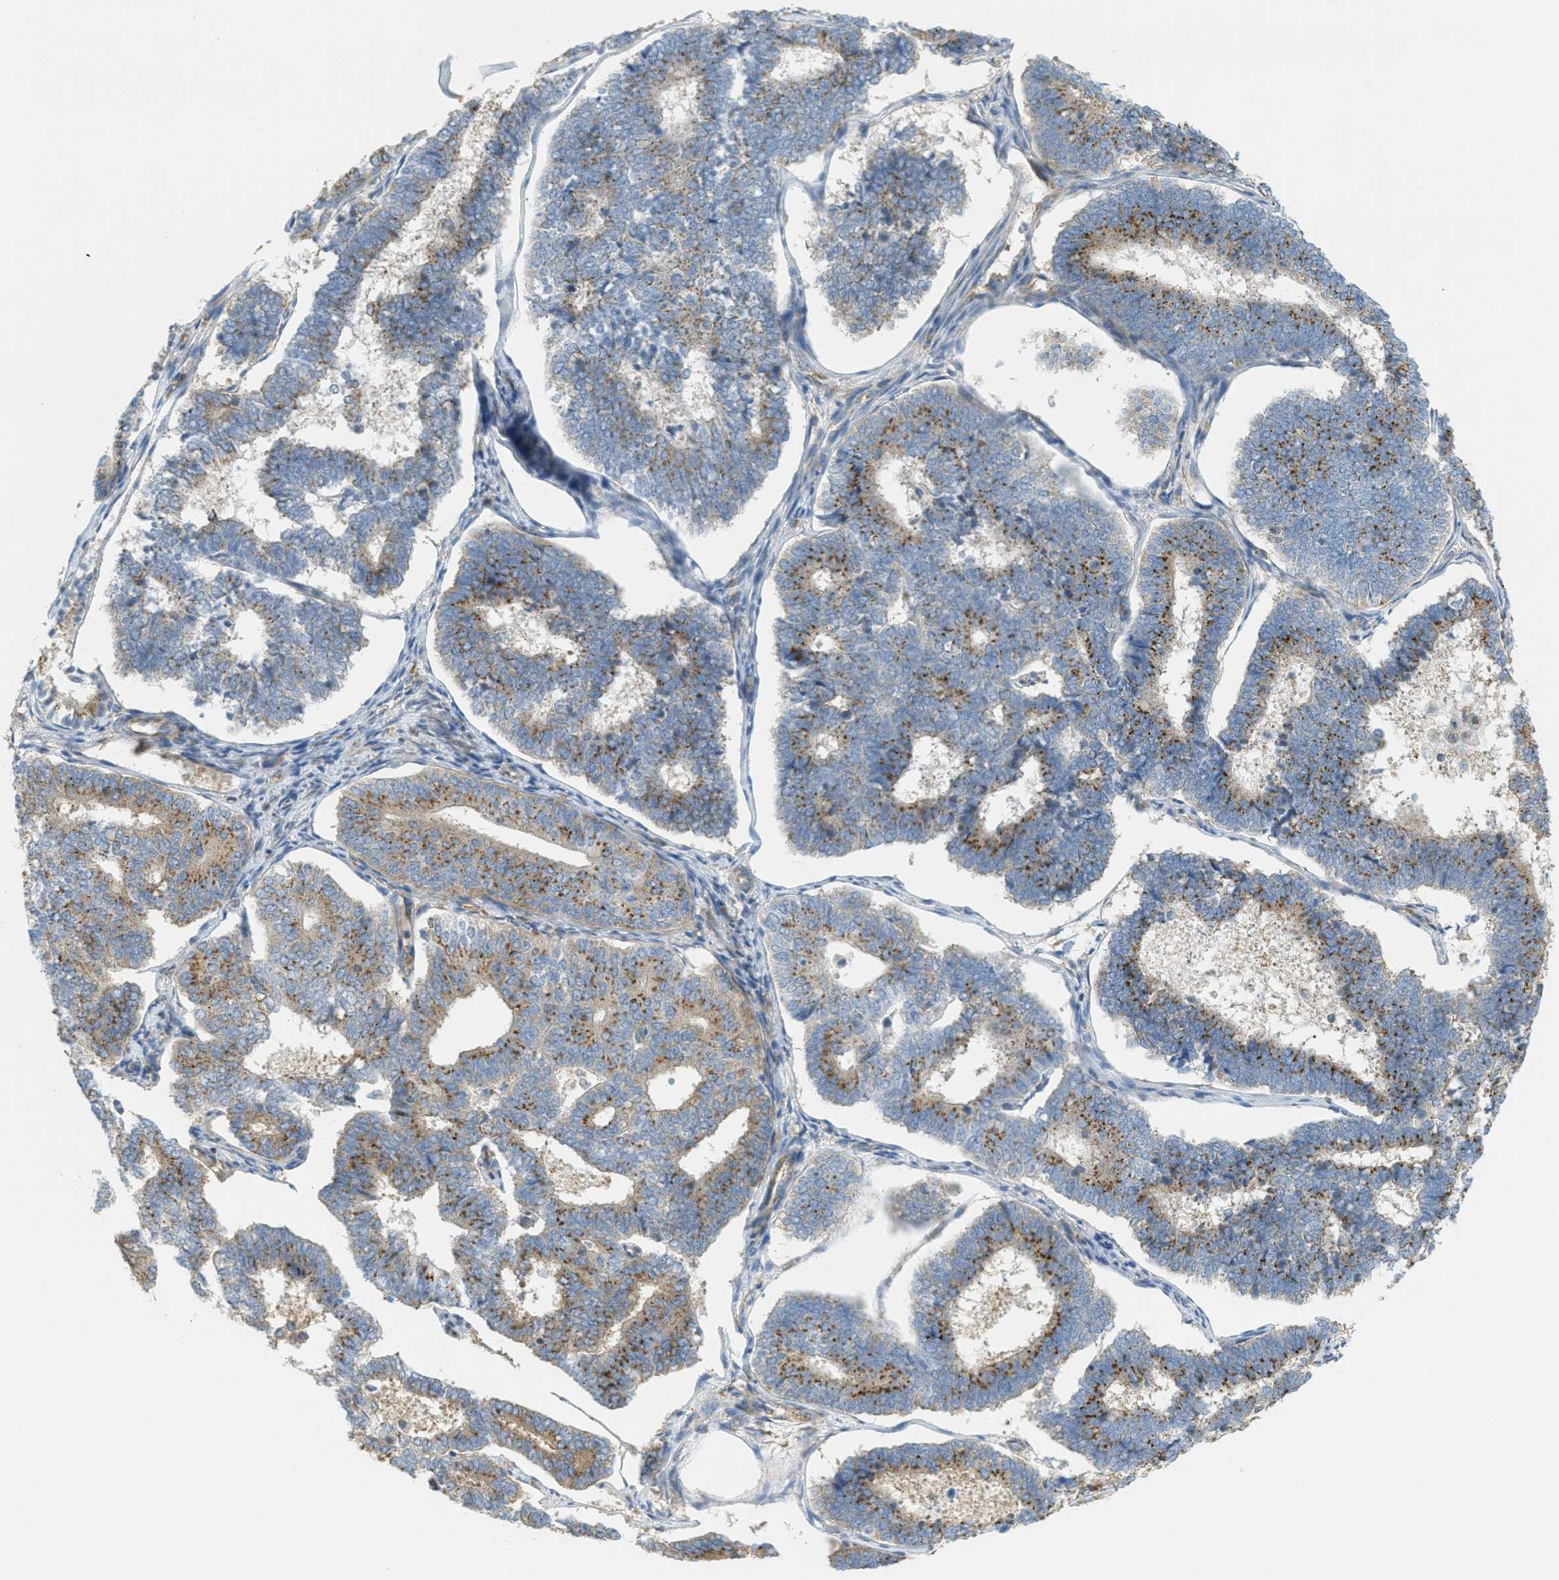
{"staining": {"intensity": "moderate", "quantity": "25%-75%", "location": "cytoplasmic/membranous"}, "tissue": "endometrial cancer", "cell_type": "Tumor cells", "image_type": "cancer", "snomed": [{"axis": "morphology", "description": "Adenocarcinoma, NOS"}, {"axis": "topography", "description": "Endometrium"}], "caption": "This is an image of immunohistochemistry (IHC) staining of endometrial cancer, which shows moderate staining in the cytoplasmic/membranous of tumor cells.", "gene": "ABCF1", "patient": {"sex": "female", "age": 70}}